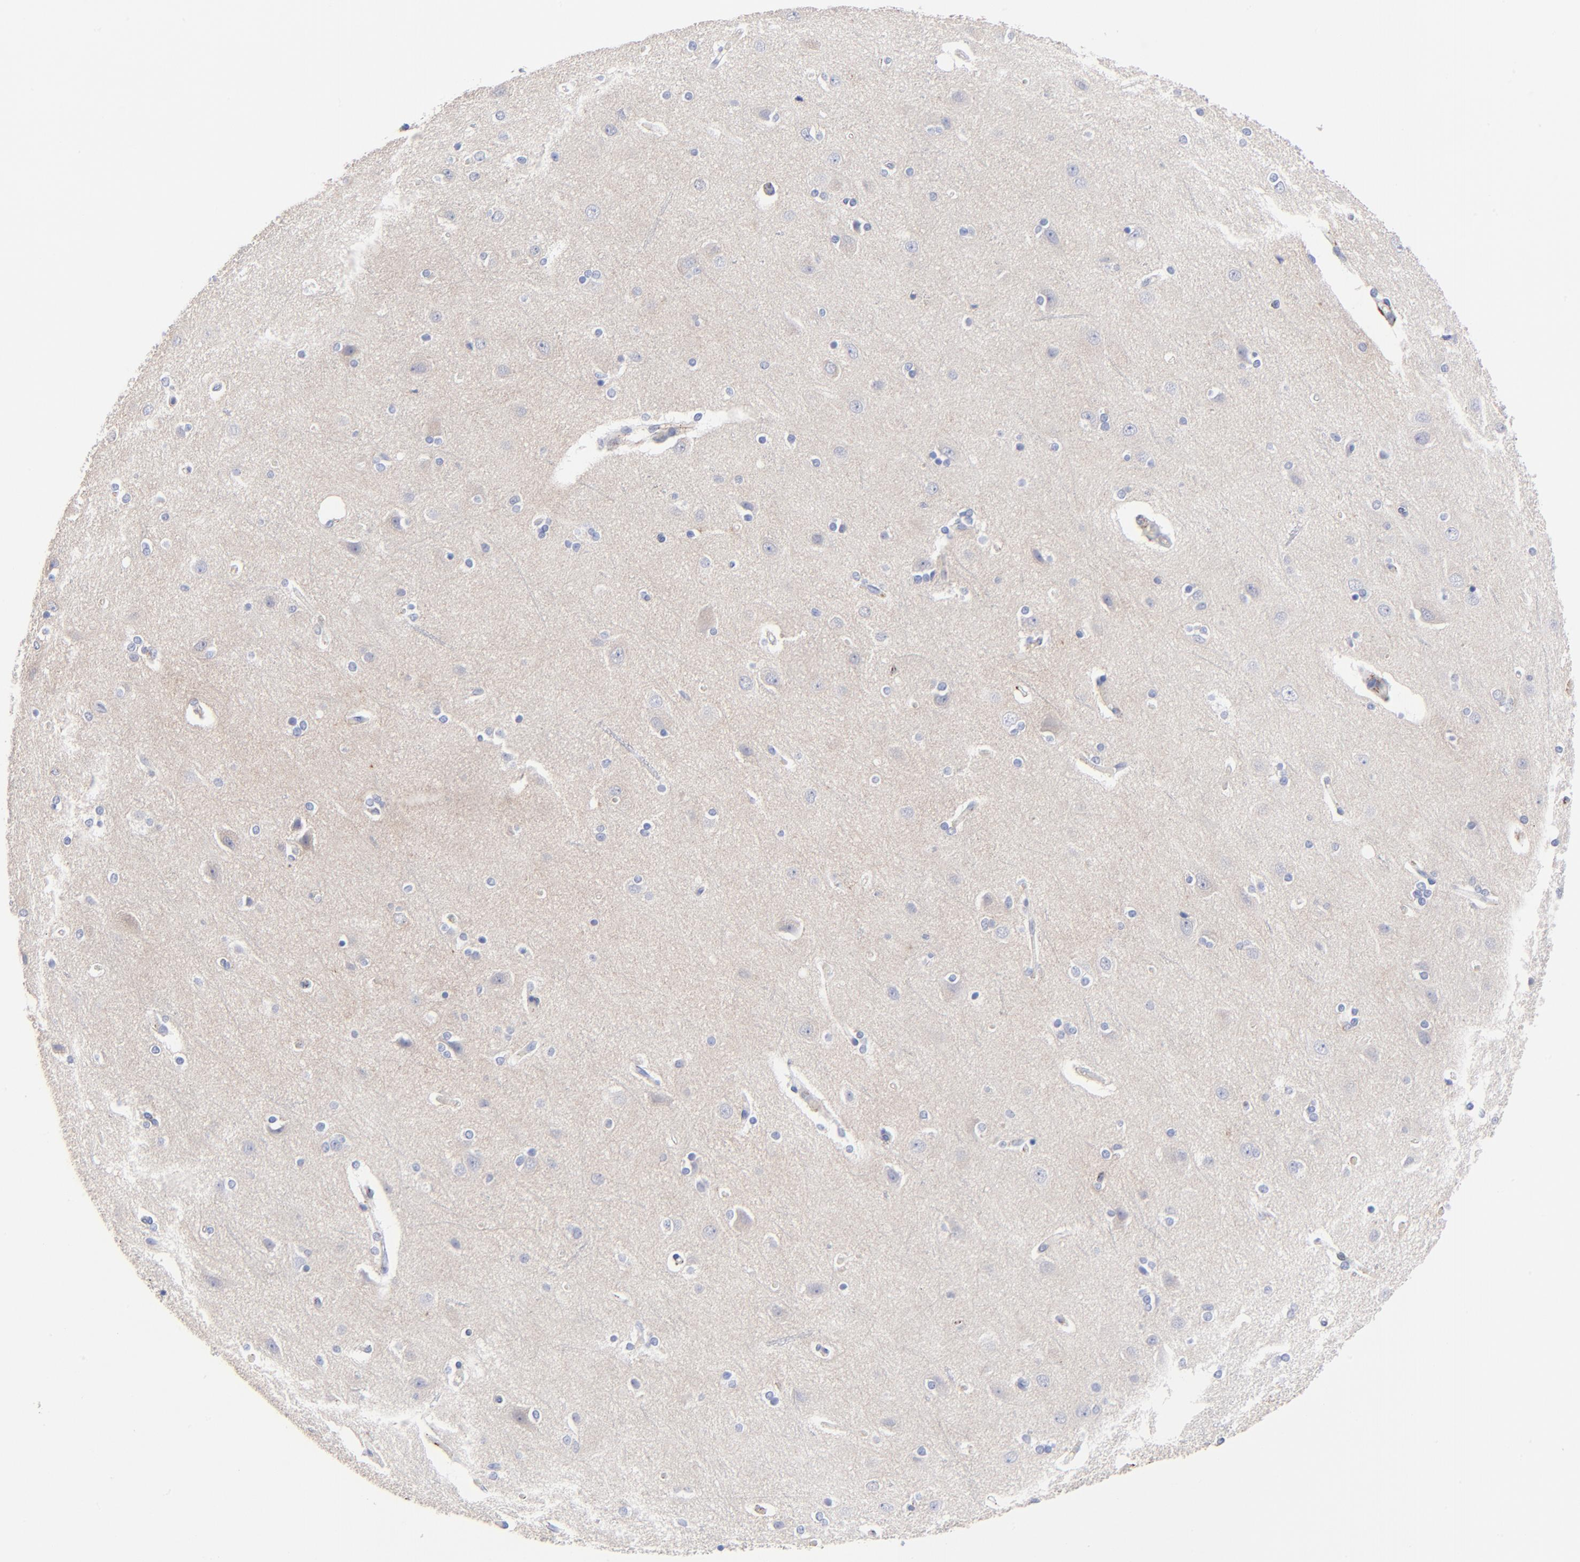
{"staining": {"intensity": "negative", "quantity": "none", "location": "none"}, "tissue": "cerebral cortex", "cell_type": "Endothelial cells", "image_type": "normal", "snomed": [{"axis": "morphology", "description": "Normal tissue, NOS"}, {"axis": "topography", "description": "Cerebral cortex"}], "caption": "This histopathology image is of normal cerebral cortex stained with immunohistochemistry (IHC) to label a protein in brown with the nuclei are counter-stained blue. There is no expression in endothelial cells.", "gene": "FBLN2", "patient": {"sex": "female", "age": 54}}